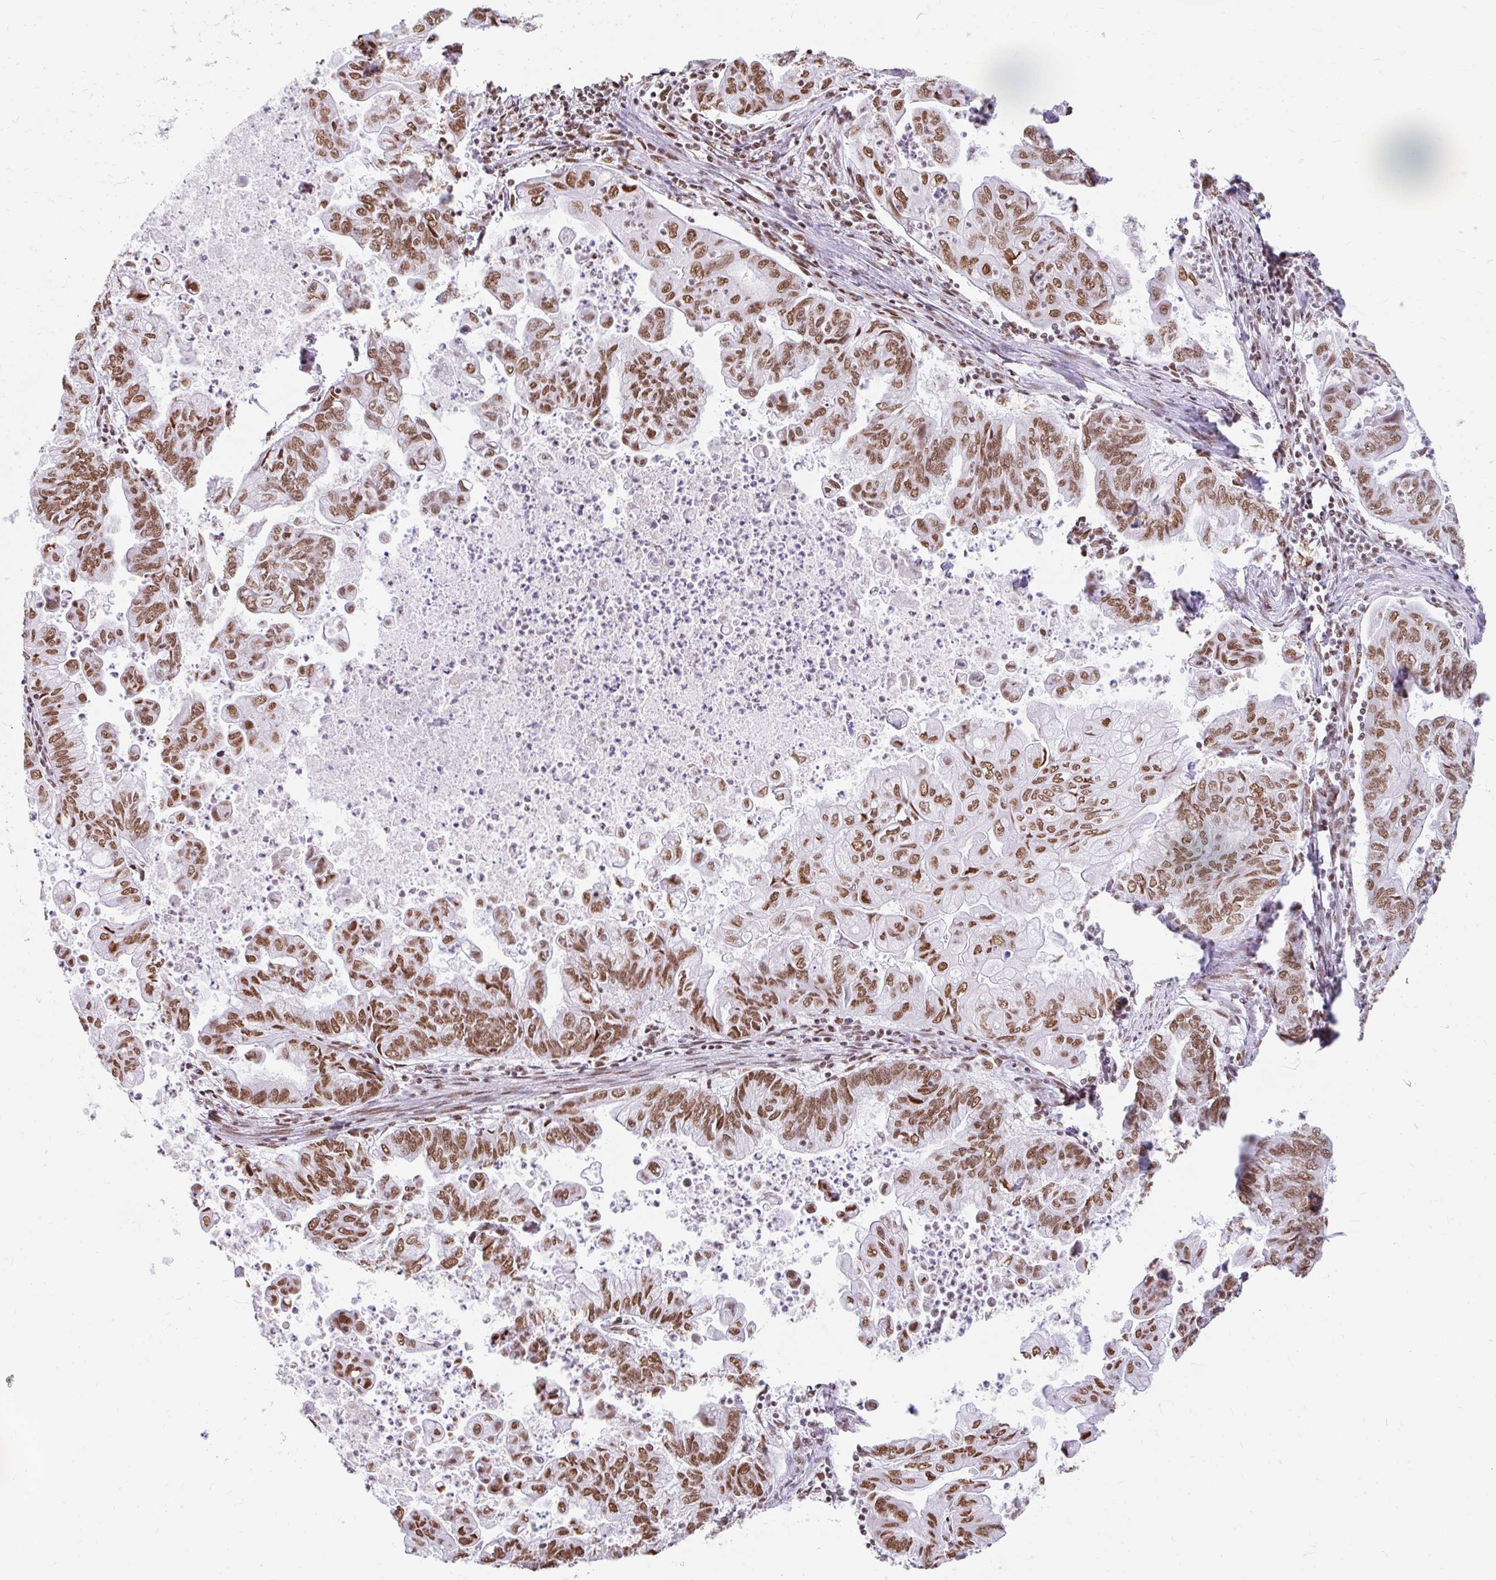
{"staining": {"intensity": "moderate", "quantity": ">75%", "location": "nuclear"}, "tissue": "stomach cancer", "cell_type": "Tumor cells", "image_type": "cancer", "snomed": [{"axis": "morphology", "description": "Adenocarcinoma, NOS"}, {"axis": "topography", "description": "Stomach, upper"}], "caption": "Adenocarcinoma (stomach) was stained to show a protein in brown. There is medium levels of moderate nuclear positivity in about >75% of tumor cells. (DAB (3,3'-diaminobenzidine) = brown stain, brightfield microscopy at high magnification).", "gene": "KHDRBS1", "patient": {"sex": "male", "age": 80}}